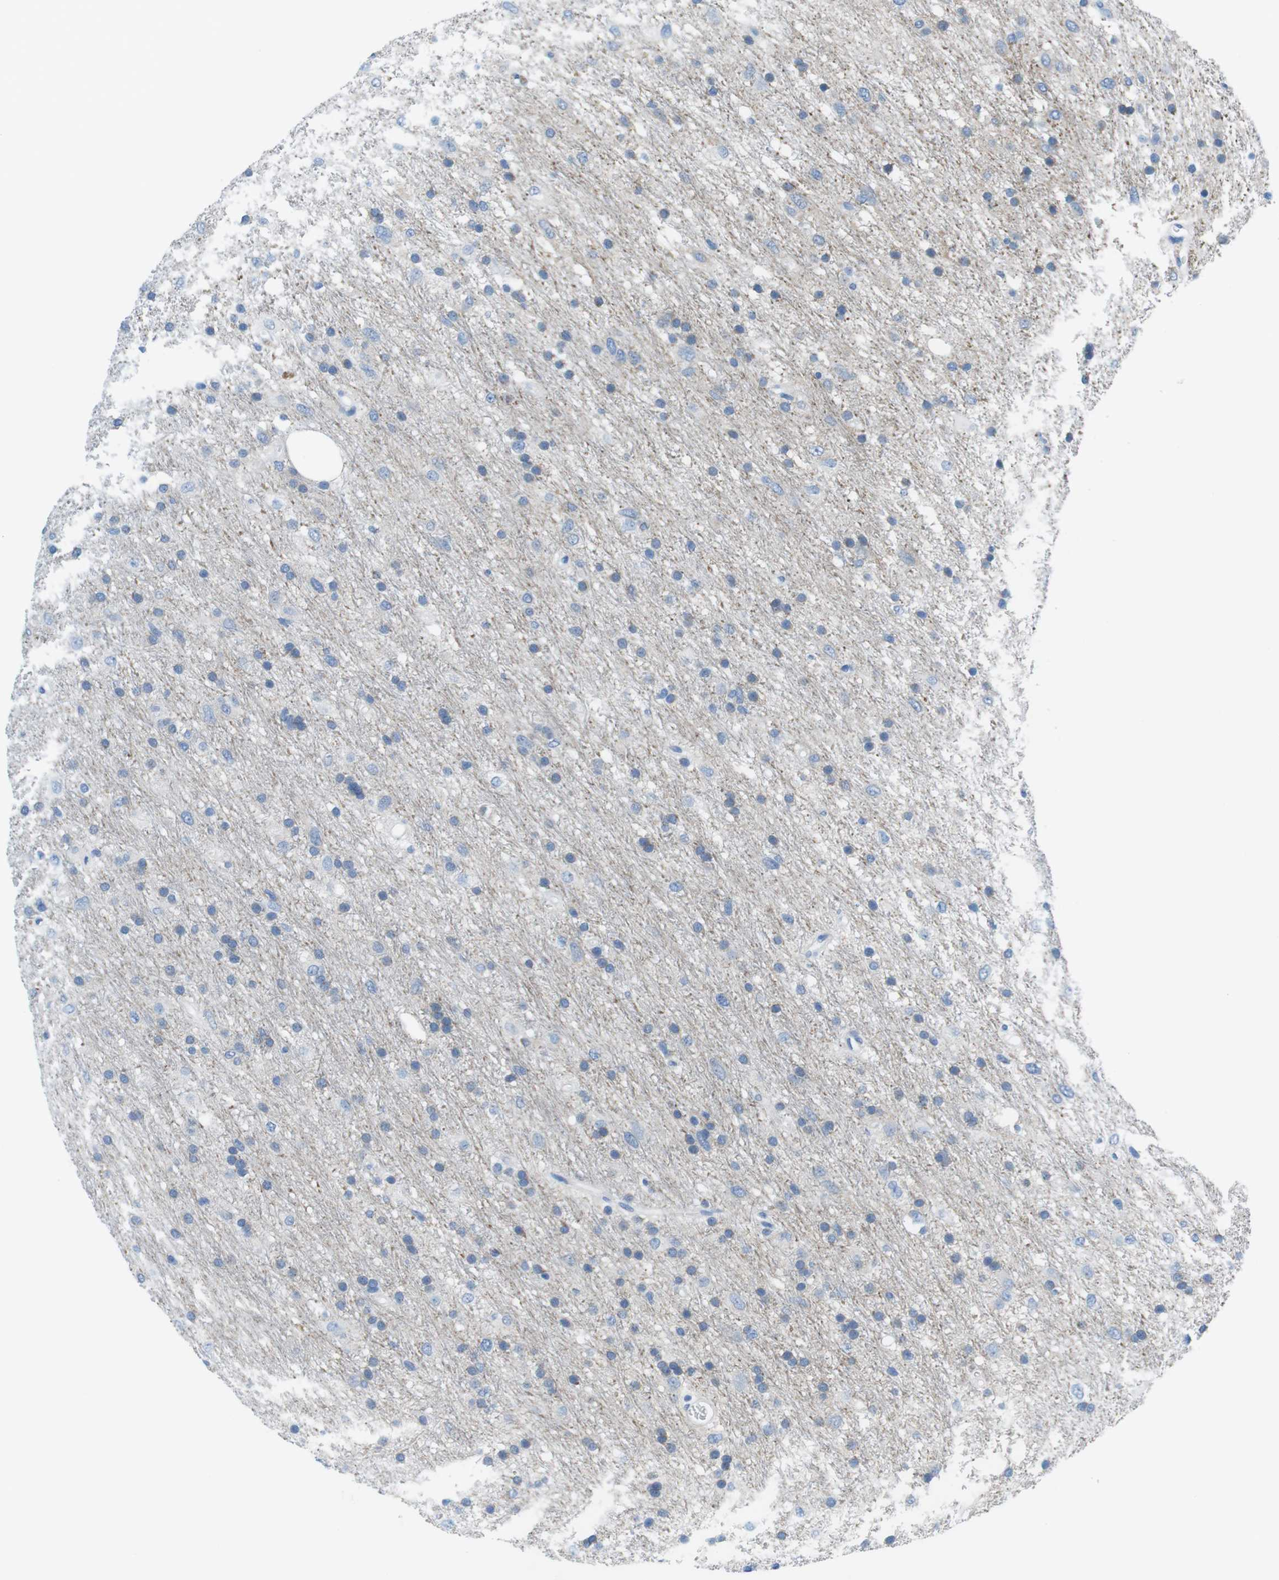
{"staining": {"intensity": "weak", "quantity": "<25%", "location": "cytoplasmic/membranous"}, "tissue": "glioma", "cell_type": "Tumor cells", "image_type": "cancer", "snomed": [{"axis": "morphology", "description": "Glioma, malignant, Low grade"}, {"axis": "topography", "description": "Brain"}], "caption": "A micrograph of human malignant glioma (low-grade) is negative for staining in tumor cells. (DAB immunohistochemistry (IHC) visualized using brightfield microscopy, high magnification).", "gene": "MUC2", "patient": {"sex": "male", "age": 77}}